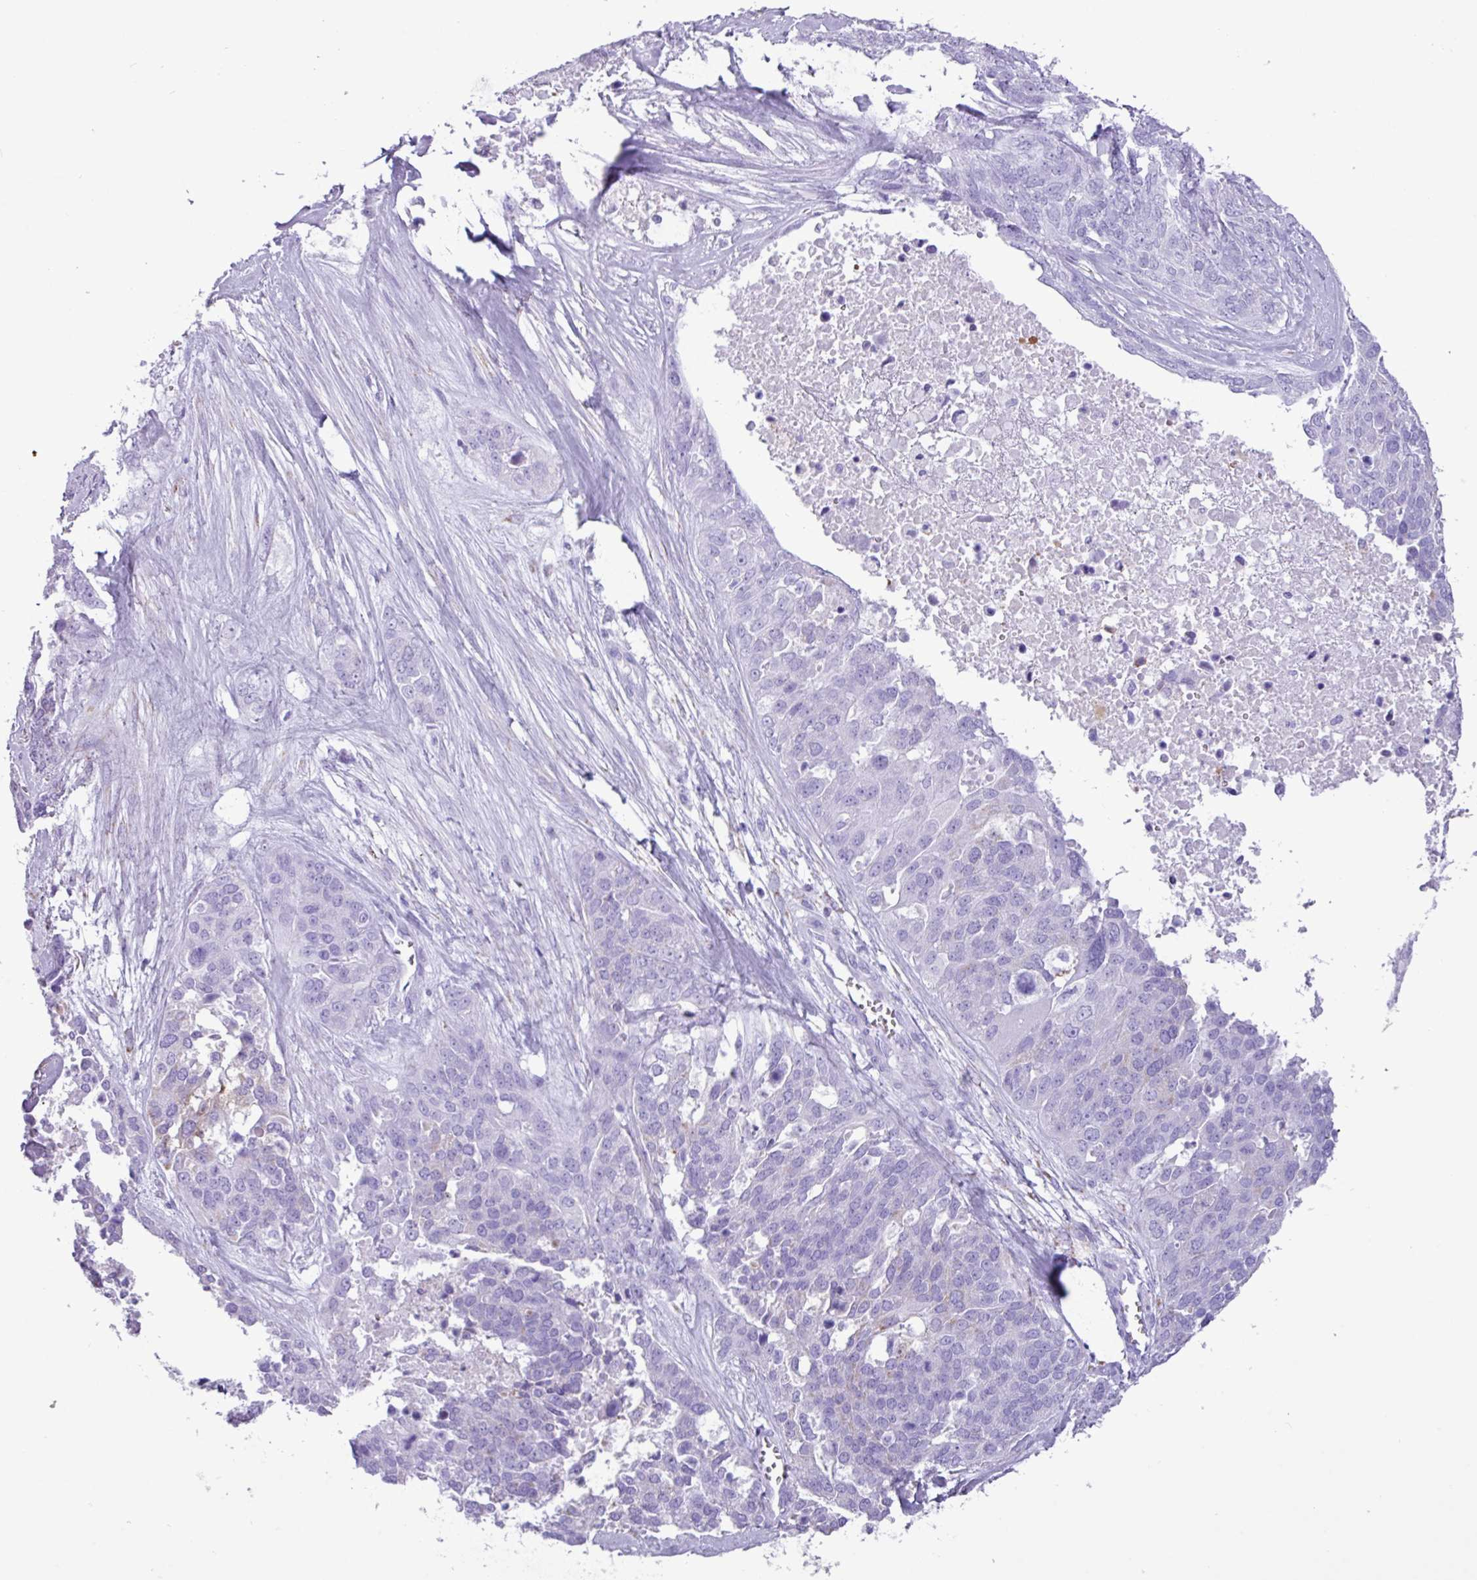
{"staining": {"intensity": "negative", "quantity": "none", "location": "none"}, "tissue": "ovarian cancer", "cell_type": "Tumor cells", "image_type": "cancer", "snomed": [{"axis": "morphology", "description": "Cystadenocarcinoma, serous, NOS"}, {"axis": "topography", "description": "Ovary"}], "caption": "This micrograph is of ovarian serous cystadenocarcinoma stained with immunohistochemistry to label a protein in brown with the nuclei are counter-stained blue. There is no expression in tumor cells.", "gene": "CKMT2", "patient": {"sex": "female", "age": 44}}